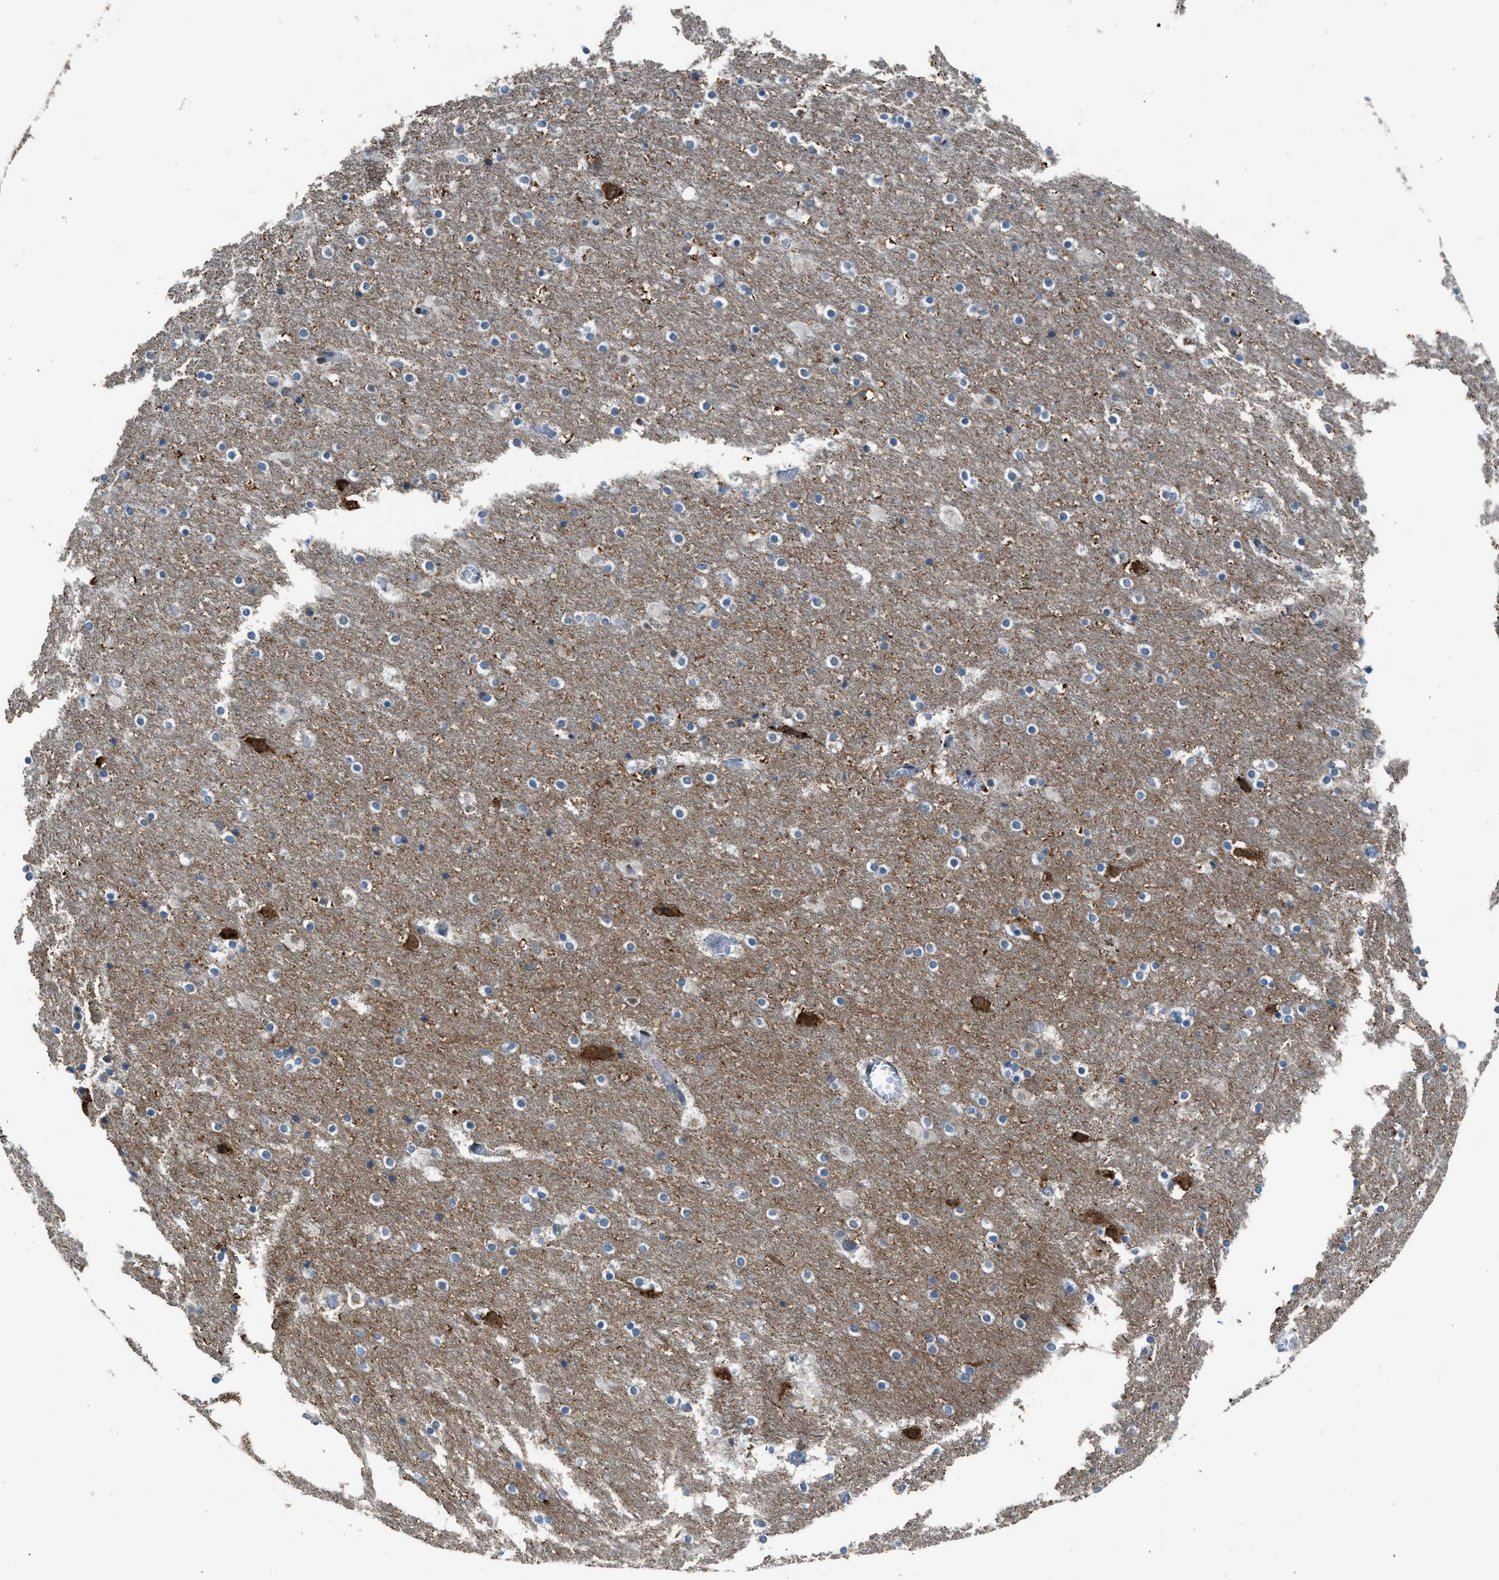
{"staining": {"intensity": "moderate", "quantity": "<25%", "location": "cytoplasmic/membranous"}, "tissue": "hippocampus", "cell_type": "Glial cells", "image_type": "normal", "snomed": [{"axis": "morphology", "description": "Normal tissue, NOS"}, {"axis": "topography", "description": "Hippocampus"}], "caption": "Benign hippocampus displays moderate cytoplasmic/membranous staining in about <25% of glial cells.", "gene": "RNF41", "patient": {"sex": "male", "age": 45}}